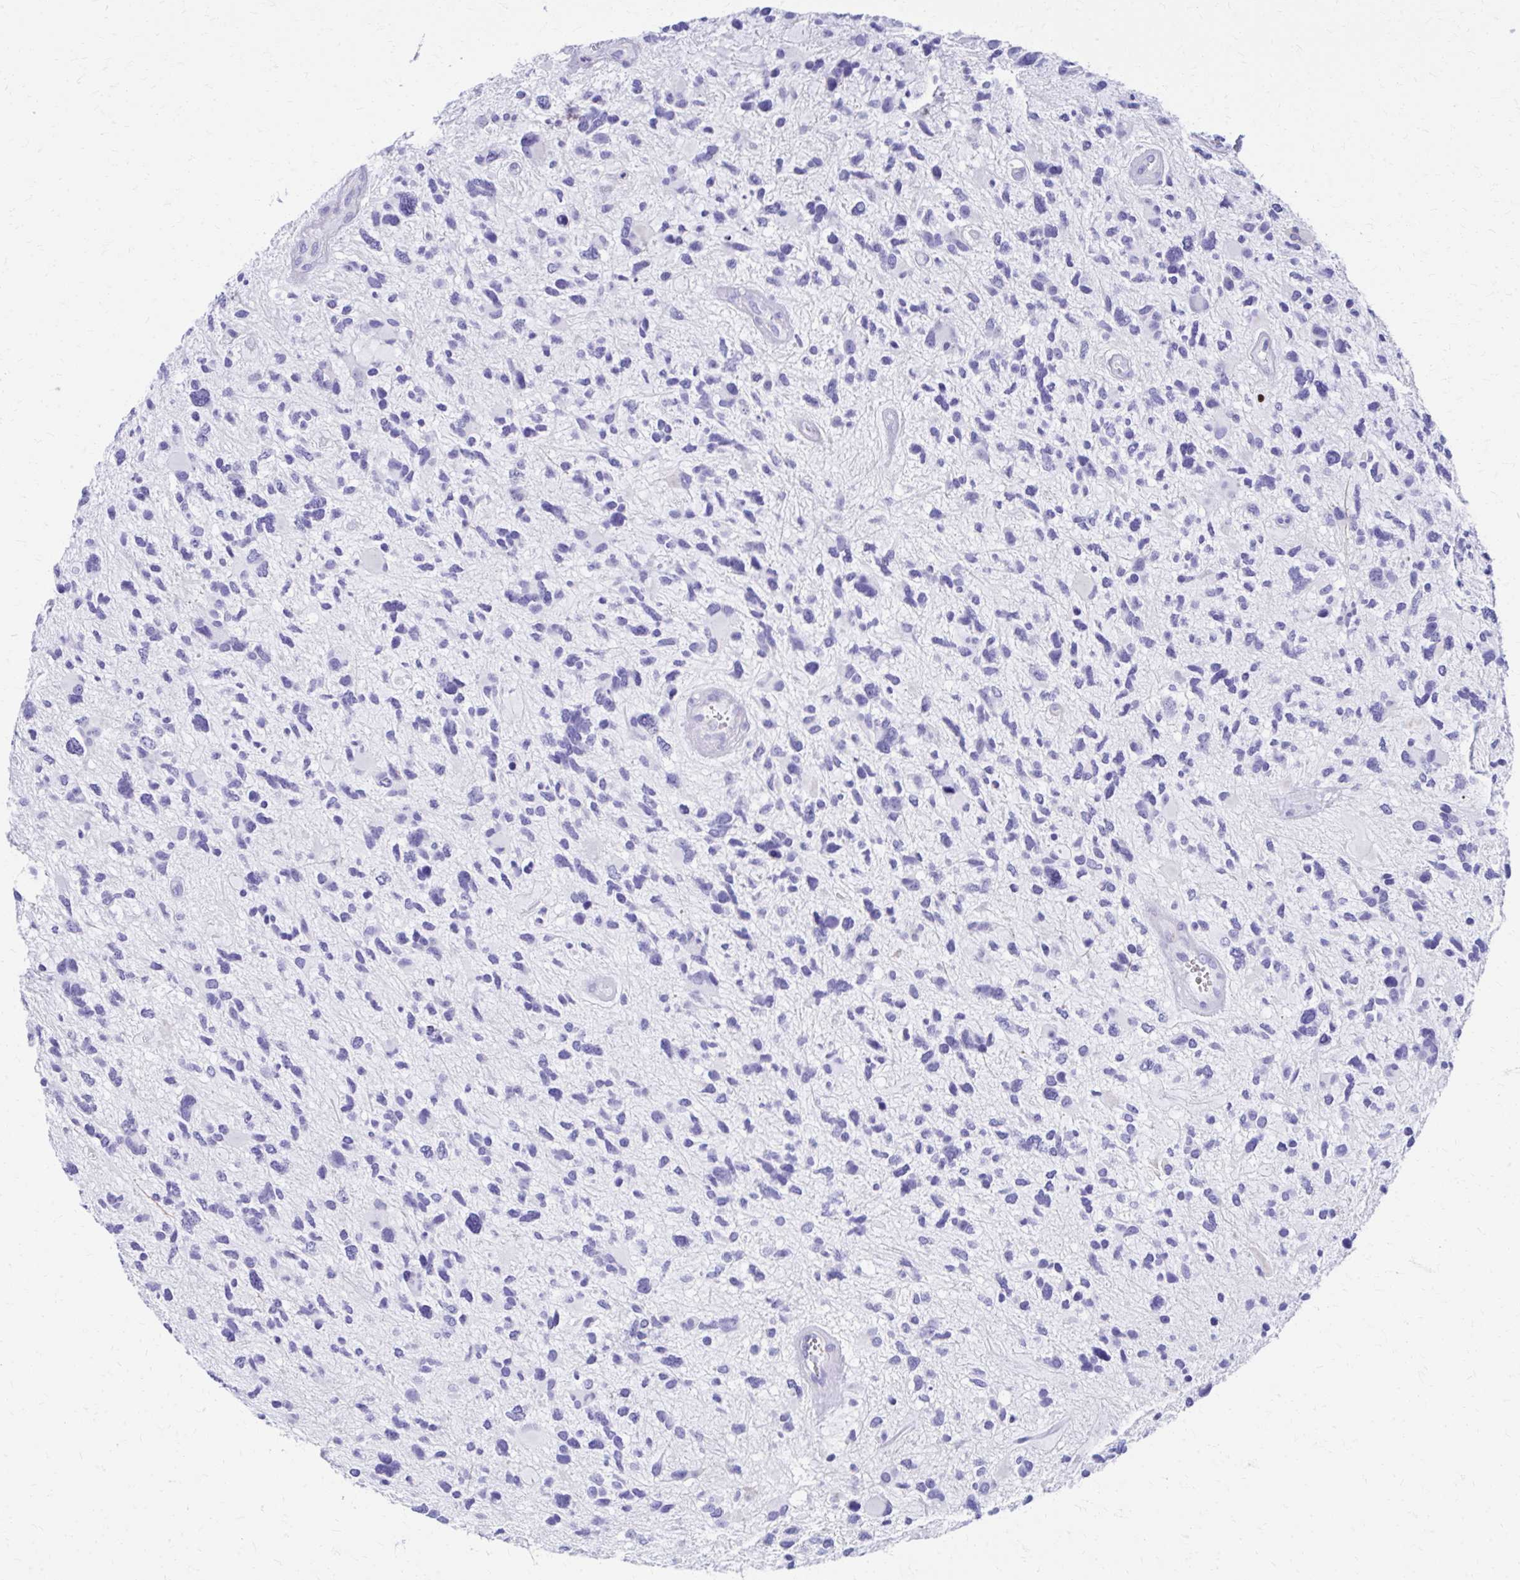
{"staining": {"intensity": "negative", "quantity": "none", "location": "none"}, "tissue": "glioma", "cell_type": "Tumor cells", "image_type": "cancer", "snomed": [{"axis": "morphology", "description": "Glioma, malignant, High grade"}, {"axis": "topography", "description": "Brain"}], "caption": "A high-resolution image shows IHC staining of malignant high-grade glioma, which exhibits no significant staining in tumor cells. The staining was performed using DAB to visualize the protein expression in brown, while the nuclei were stained in blue with hematoxylin (Magnification: 20x).", "gene": "RUNX3", "patient": {"sex": "female", "age": 11}}